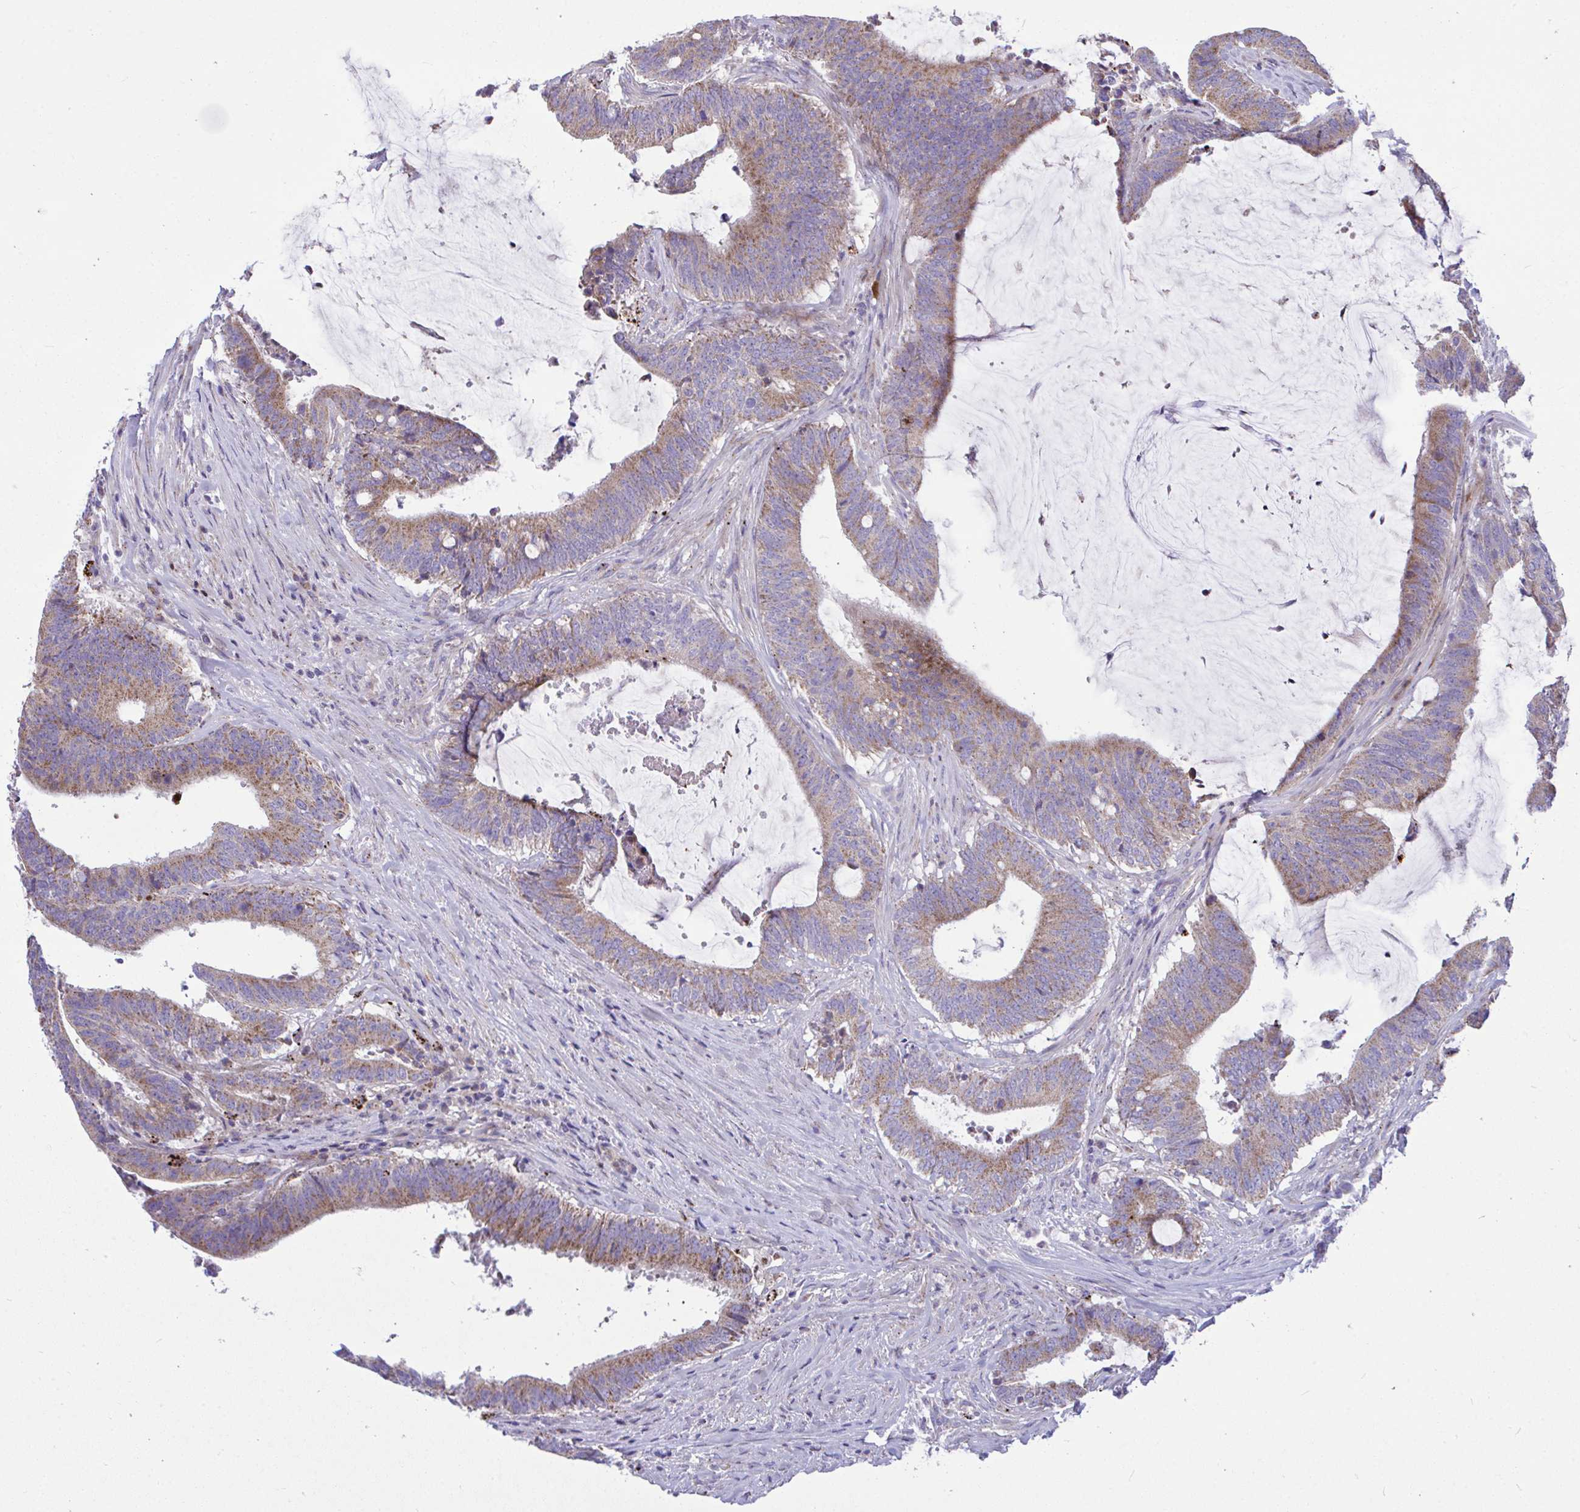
{"staining": {"intensity": "moderate", "quantity": ">75%", "location": "cytoplasmic/membranous"}, "tissue": "colorectal cancer", "cell_type": "Tumor cells", "image_type": "cancer", "snomed": [{"axis": "morphology", "description": "Adenocarcinoma, NOS"}, {"axis": "topography", "description": "Colon"}], "caption": "Approximately >75% of tumor cells in adenocarcinoma (colorectal) display moderate cytoplasmic/membranous protein staining as visualized by brown immunohistochemical staining.", "gene": "MRPS16", "patient": {"sex": "female", "age": 43}}